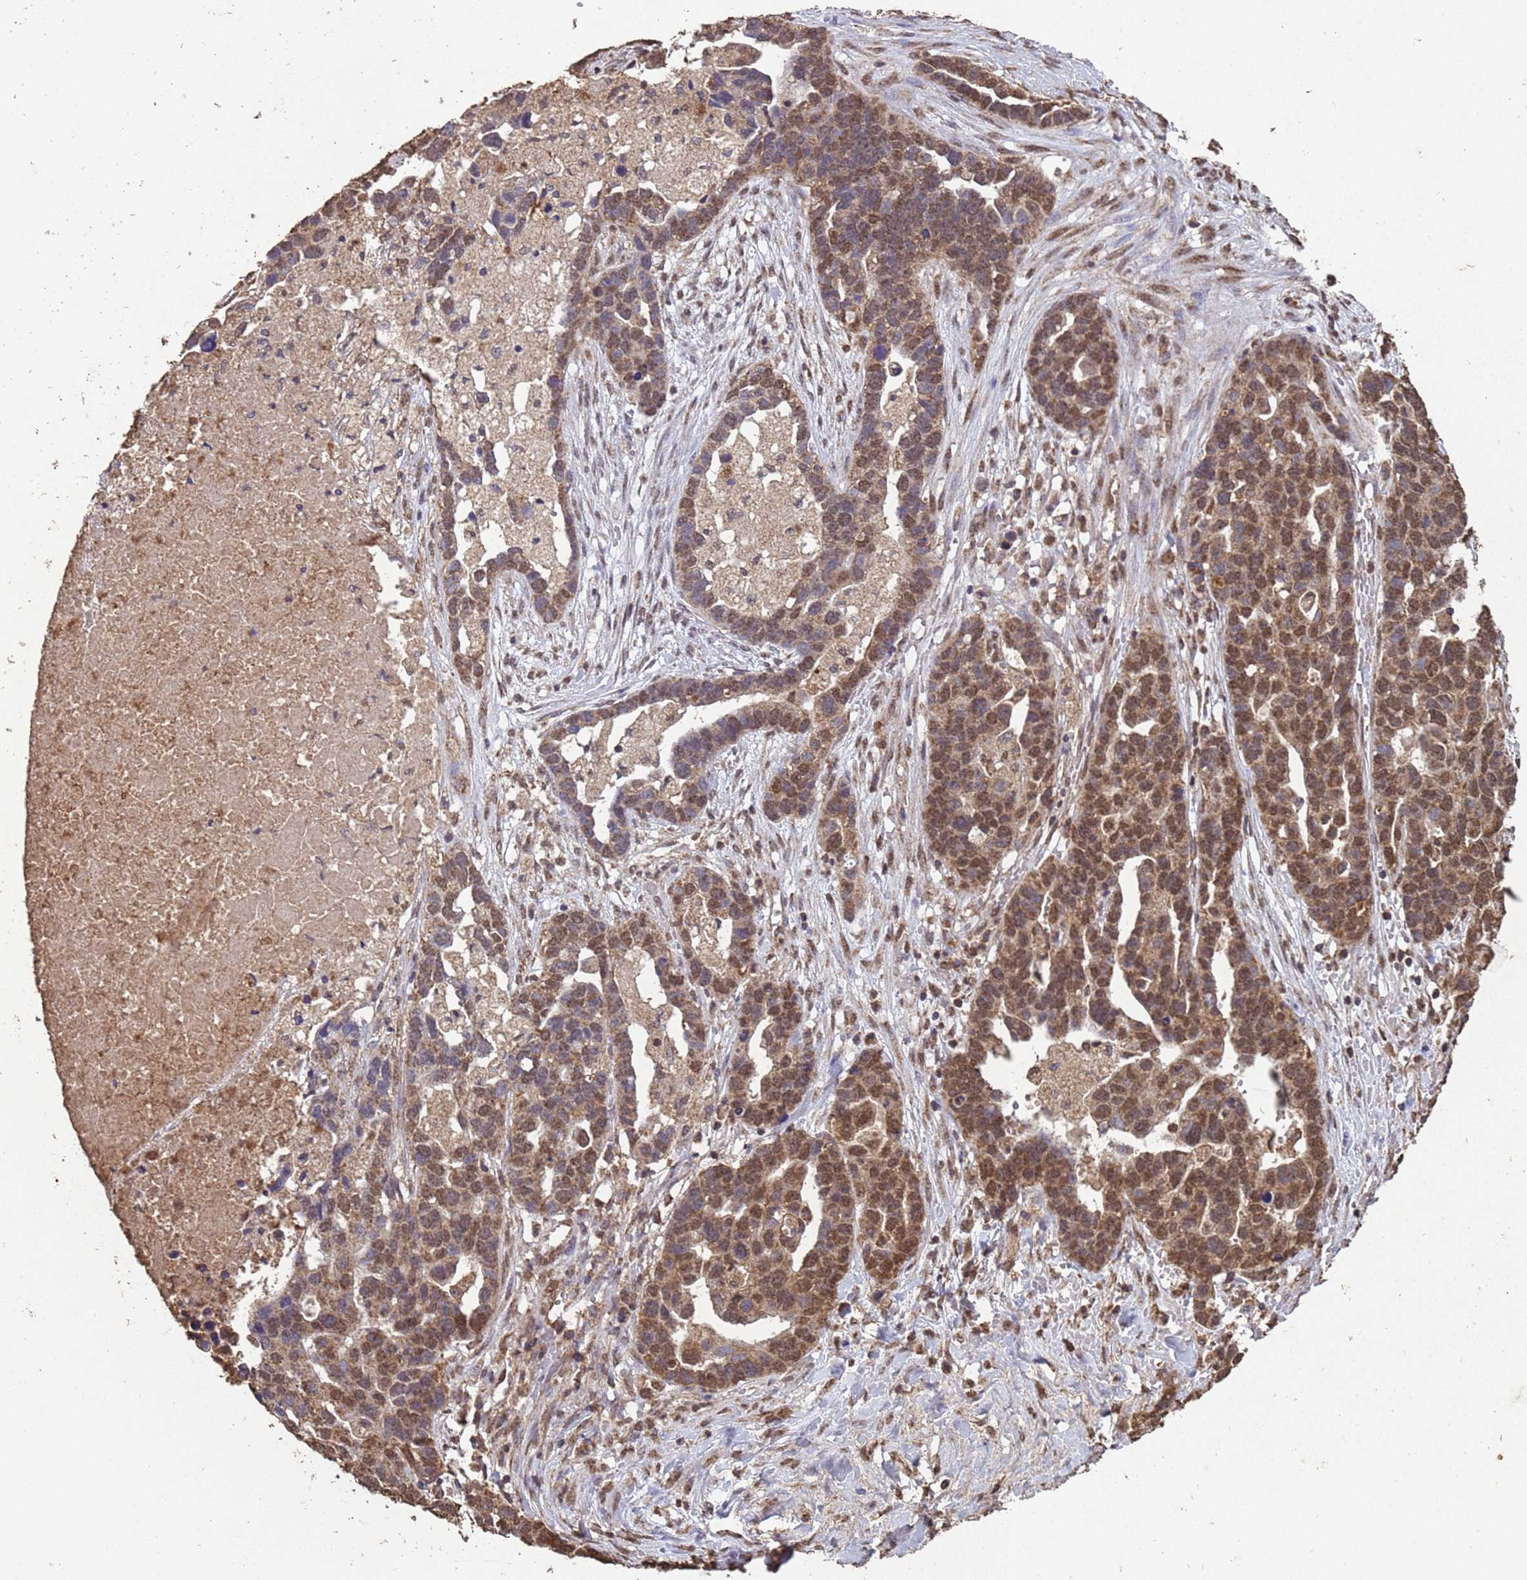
{"staining": {"intensity": "moderate", "quantity": ">75%", "location": "cytoplasmic/membranous,nuclear"}, "tissue": "ovarian cancer", "cell_type": "Tumor cells", "image_type": "cancer", "snomed": [{"axis": "morphology", "description": "Cystadenocarcinoma, serous, NOS"}, {"axis": "topography", "description": "Ovary"}], "caption": "Moderate cytoplasmic/membranous and nuclear protein positivity is seen in approximately >75% of tumor cells in serous cystadenocarcinoma (ovarian).", "gene": "HDAC10", "patient": {"sex": "female", "age": 54}}